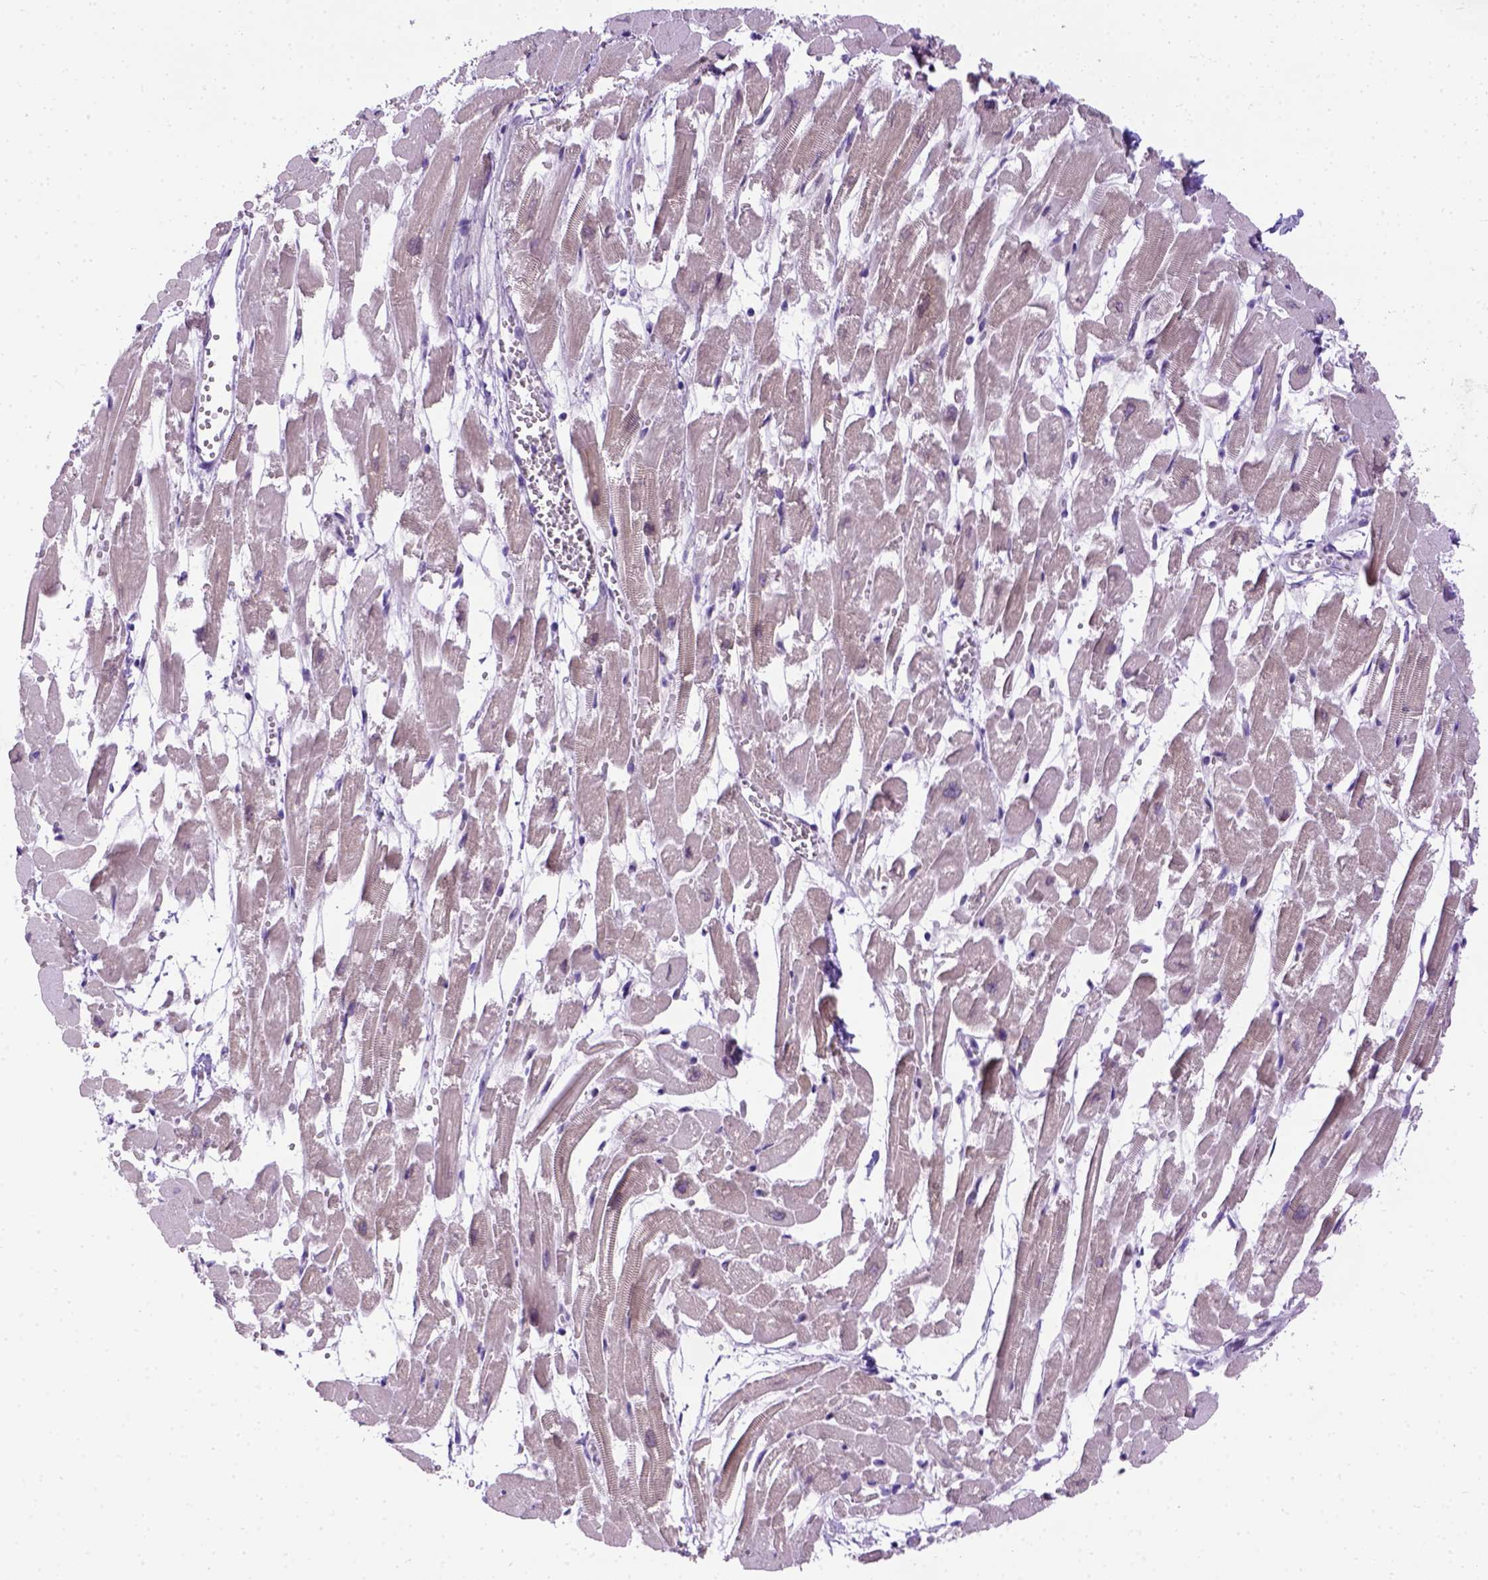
{"staining": {"intensity": "moderate", "quantity": ">75%", "location": "cytoplasmic/membranous,nuclear"}, "tissue": "heart muscle", "cell_type": "Cardiomyocytes", "image_type": "normal", "snomed": [{"axis": "morphology", "description": "Normal tissue, NOS"}, {"axis": "topography", "description": "Heart"}], "caption": "IHC of benign human heart muscle demonstrates medium levels of moderate cytoplasmic/membranous,nuclear positivity in about >75% of cardiomyocytes. The staining was performed using DAB, with brown indicating positive protein expression. Nuclei are stained blue with hematoxylin.", "gene": "FAM184B", "patient": {"sex": "female", "age": 52}}